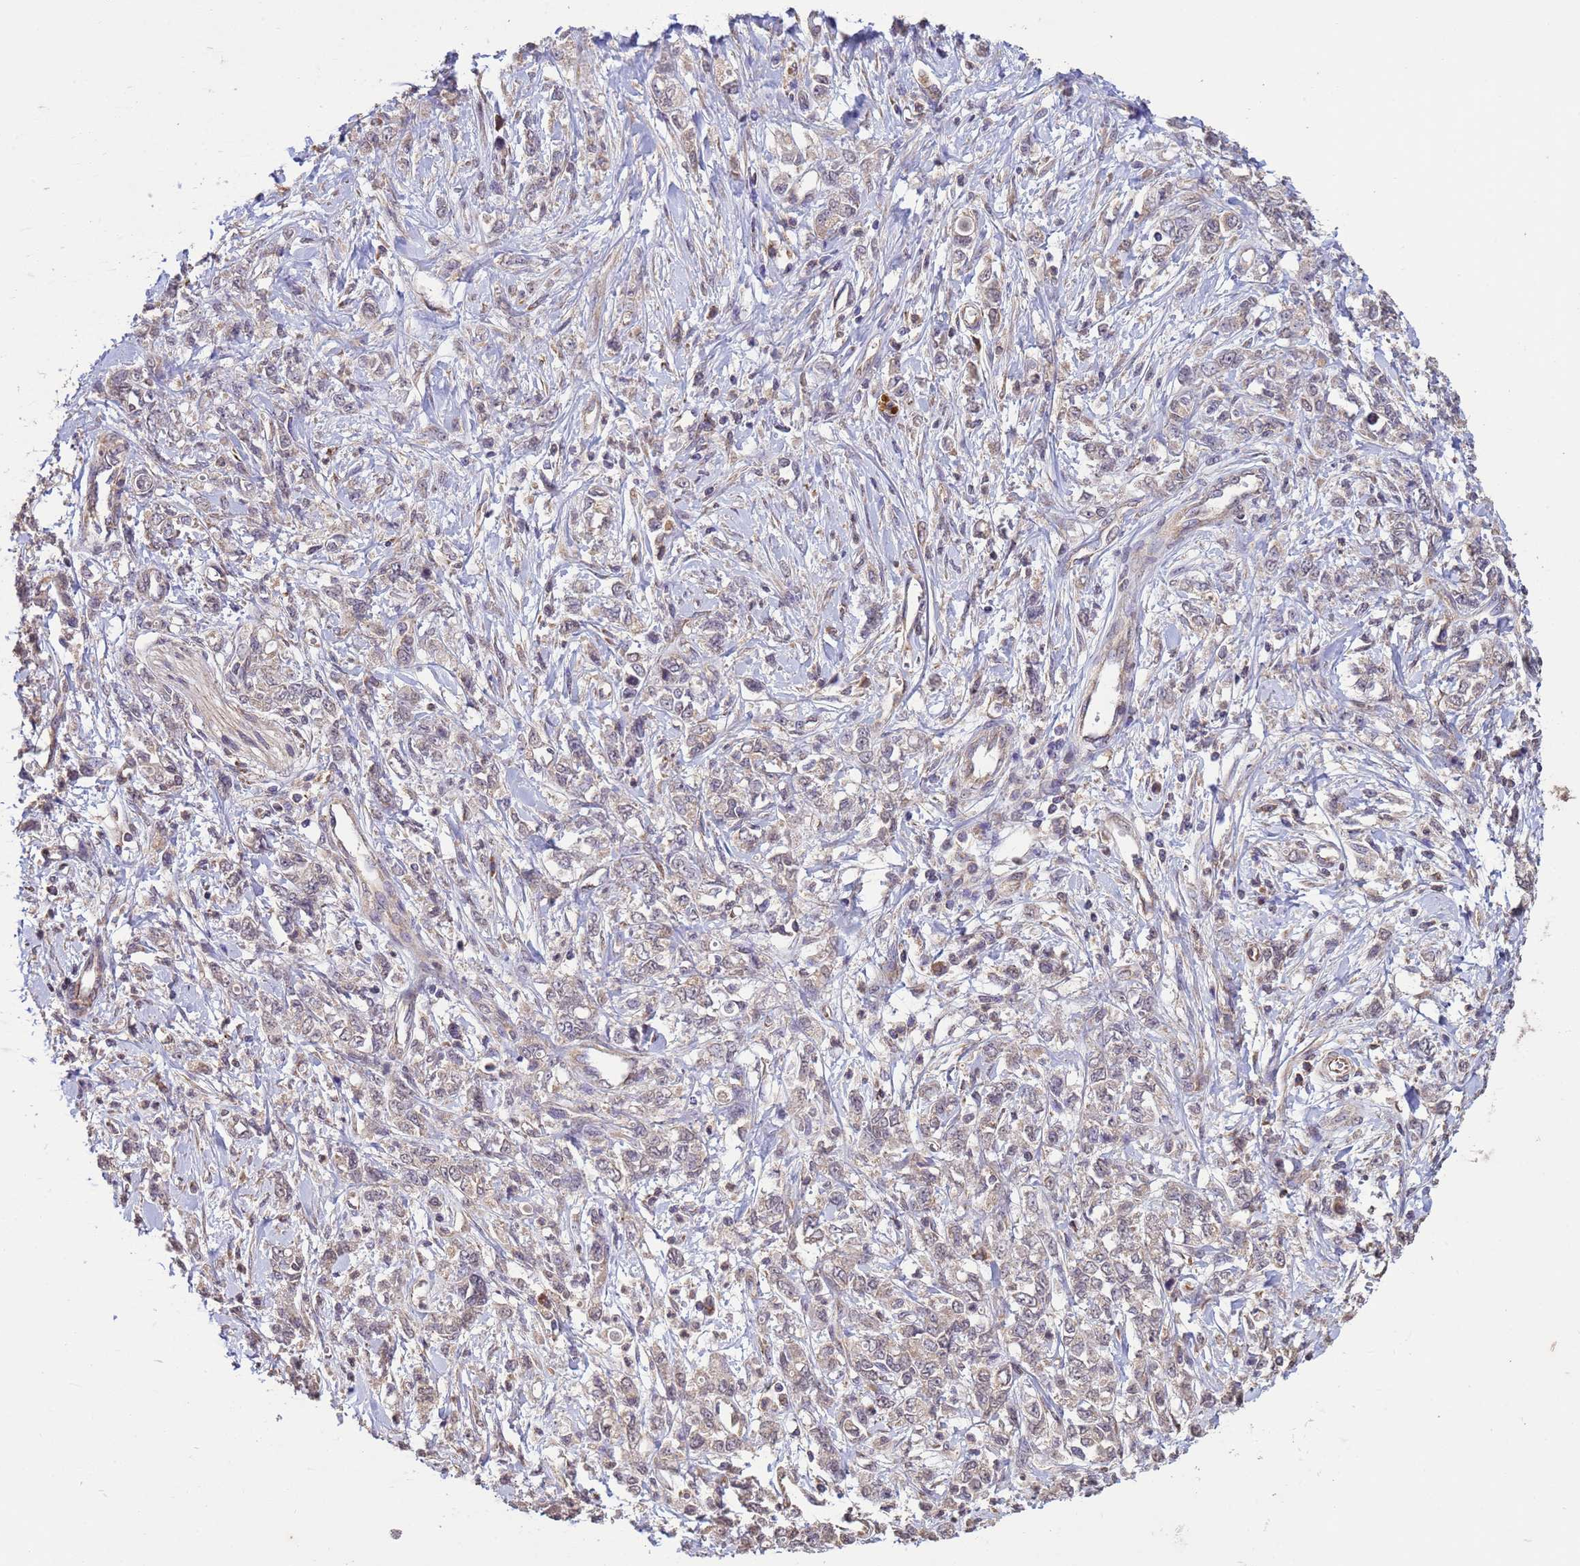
{"staining": {"intensity": "weak", "quantity": "<25%", "location": "cytoplasmic/membranous"}, "tissue": "stomach cancer", "cell_type": "Tumor cells", "image_type": "cancer", "snomed": [{"axis": "morphology", "description": "Adenocarcinoma, NOS"}, {"axis": "topography", "description": "Stomach"}], "caption": "Protein analysis of stomach adenocarcinoma displays no significant positivity in tumor cells.", "gene": "P2RX7", "patient": {"sex": "female", "age": 76}}